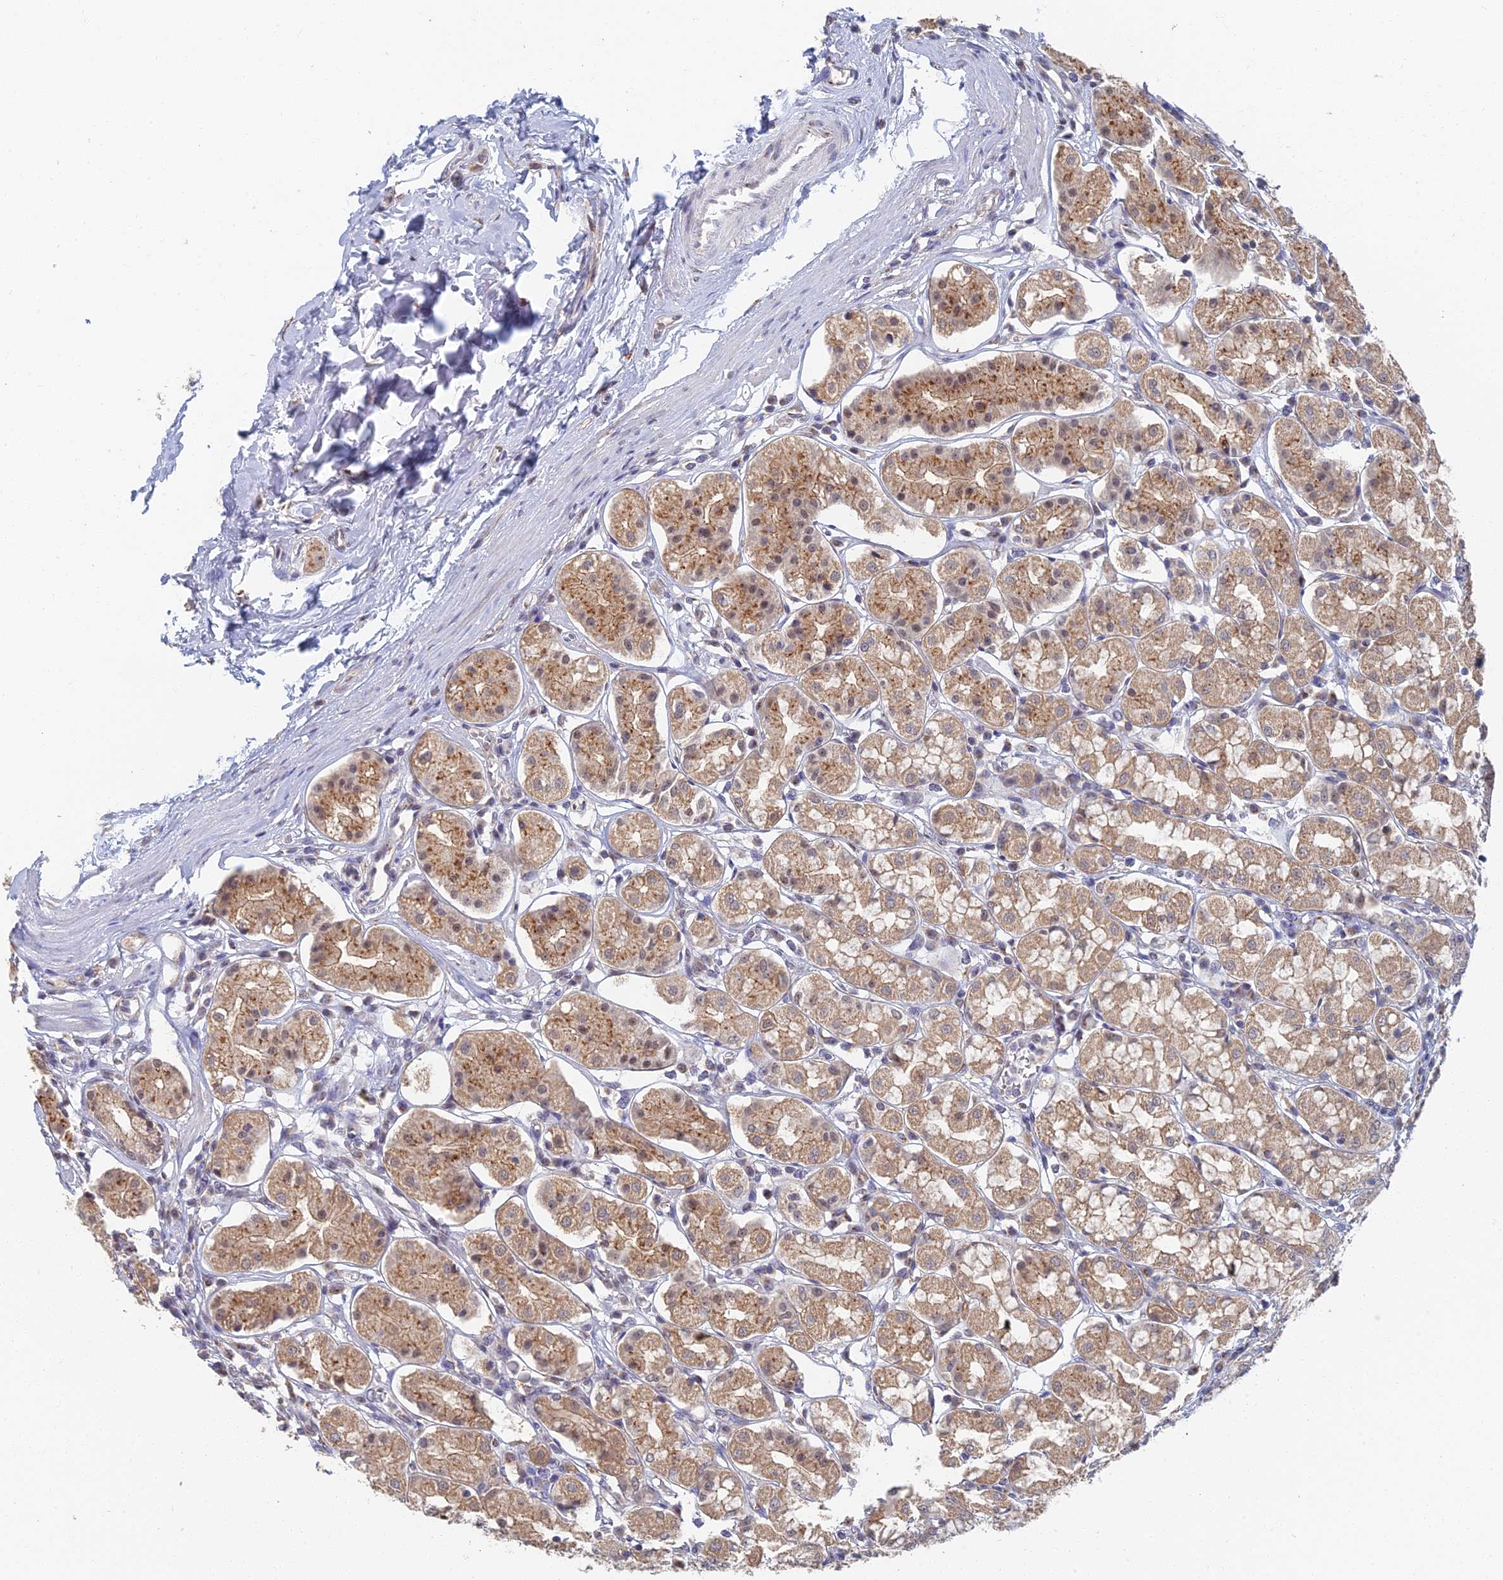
{"staining": {"intensity": "weak", "quantity": "25%-75%", "location": "cytoplasmic/membranous"}, "tissue": "stomach", "cell_type": "Glandular cells", "image_type": "normal", "snomed": [{"axis": "morphology", "description": "Normal tissue, NOS"}, {"axis": "topography", "description": "Stomach, lower"}], "caption": "An IHC photomicrograph of benign tissue is shown. Protein staining in brown shows weak cytoplasmic/membranous positivity in stomach within glandular cells. Immunohistochemistry stains the protein of interest in brown and the nuclei are stained blue.", "gene": "GPATCH1", "patient": {"sex": "female", "age": 56}}